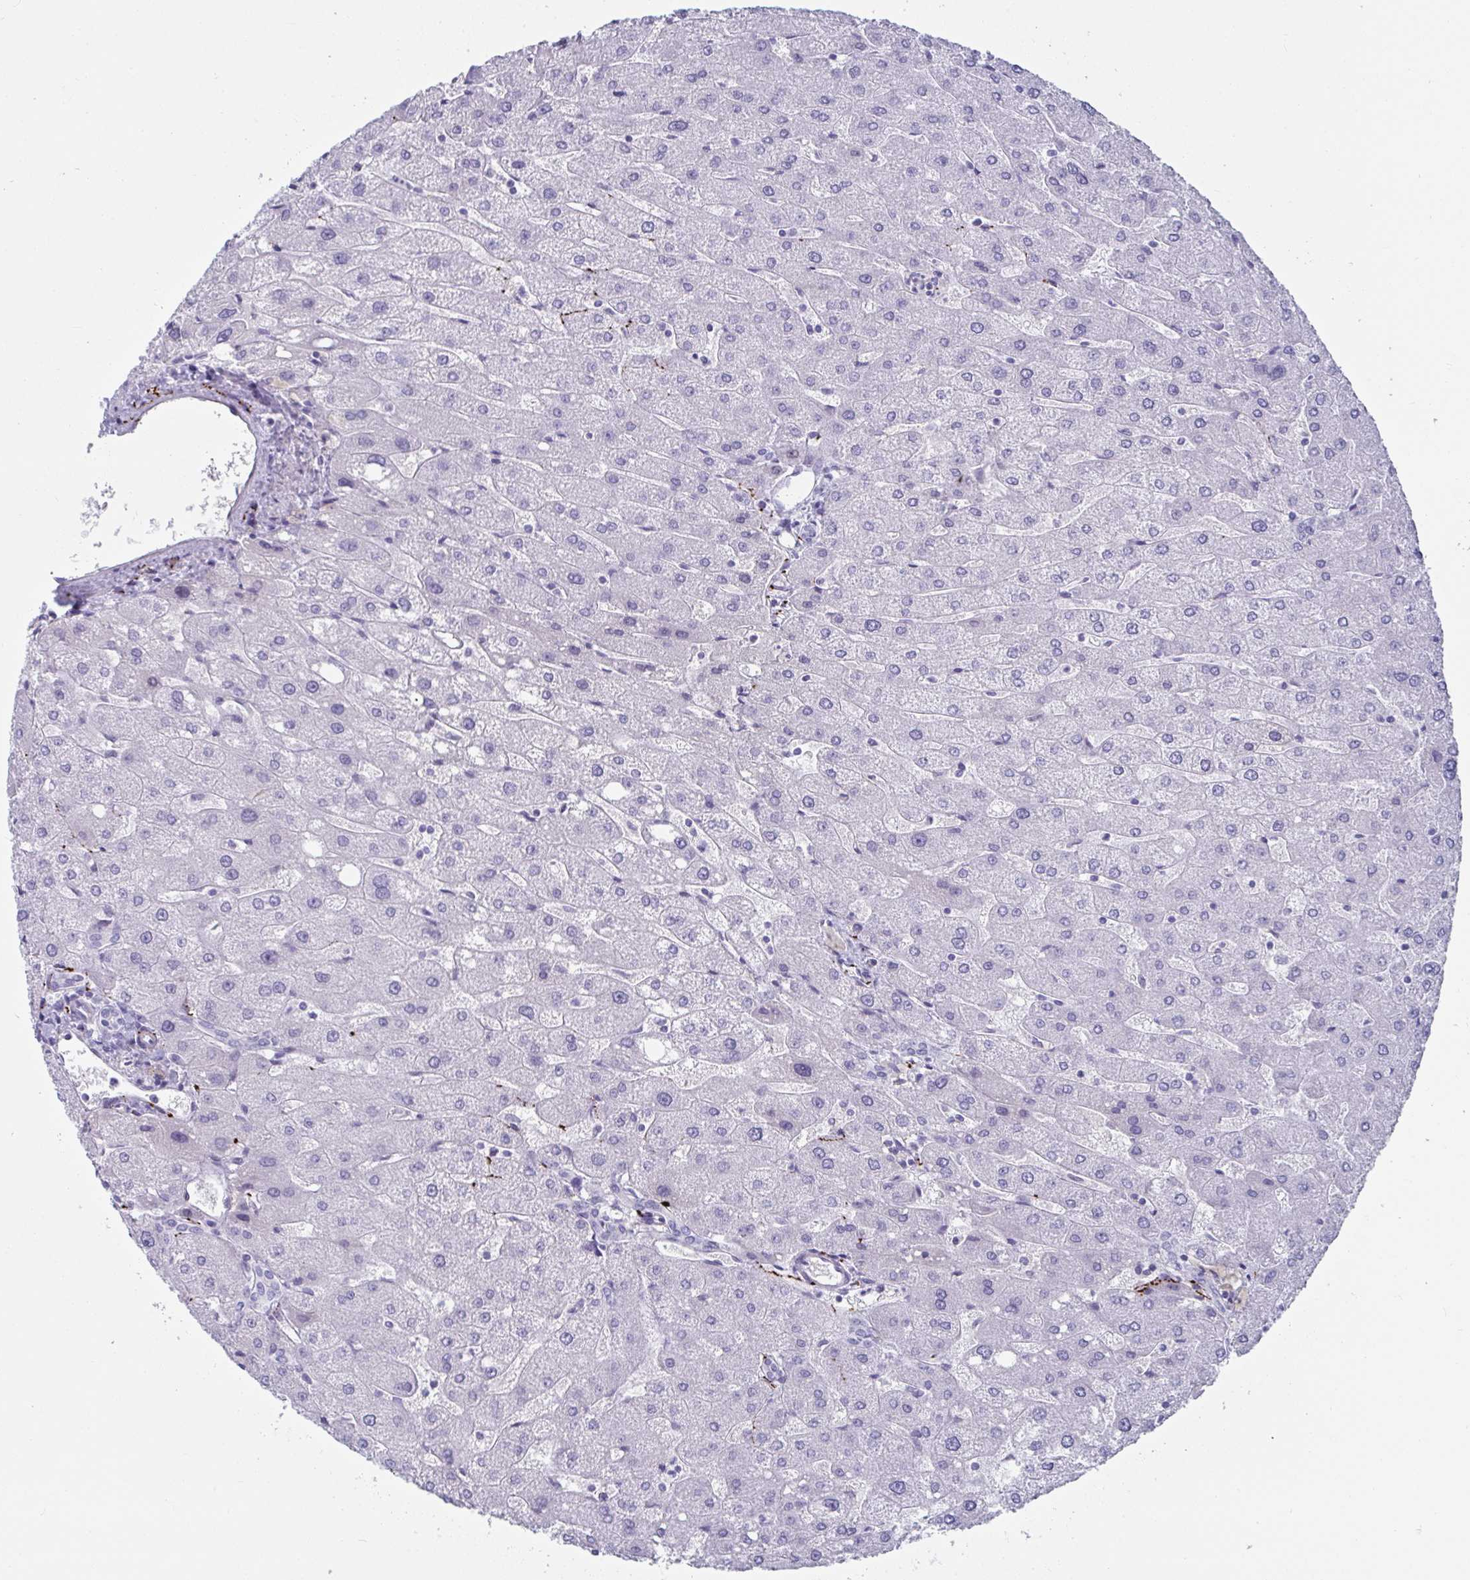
{"staining": {"intensity": "negative", "quantity": "none", "location": "none"}, "tissue": "liver", "cell_type": "Cholangiocytes", "image_type": "normal", "snomed": [{"axis": "morphology", "description": "Normal tissue, NOS"}, {"axis": "topography", "description": "Liver"}], "caption": "Immunohistochemistry (IHC) photomicrograph of normal liver stained for a protein (brown), which demonstrates no positivity in cholangiocytes.", "gene": "NPY", "patient": {"sex": "male", "age": 67}}